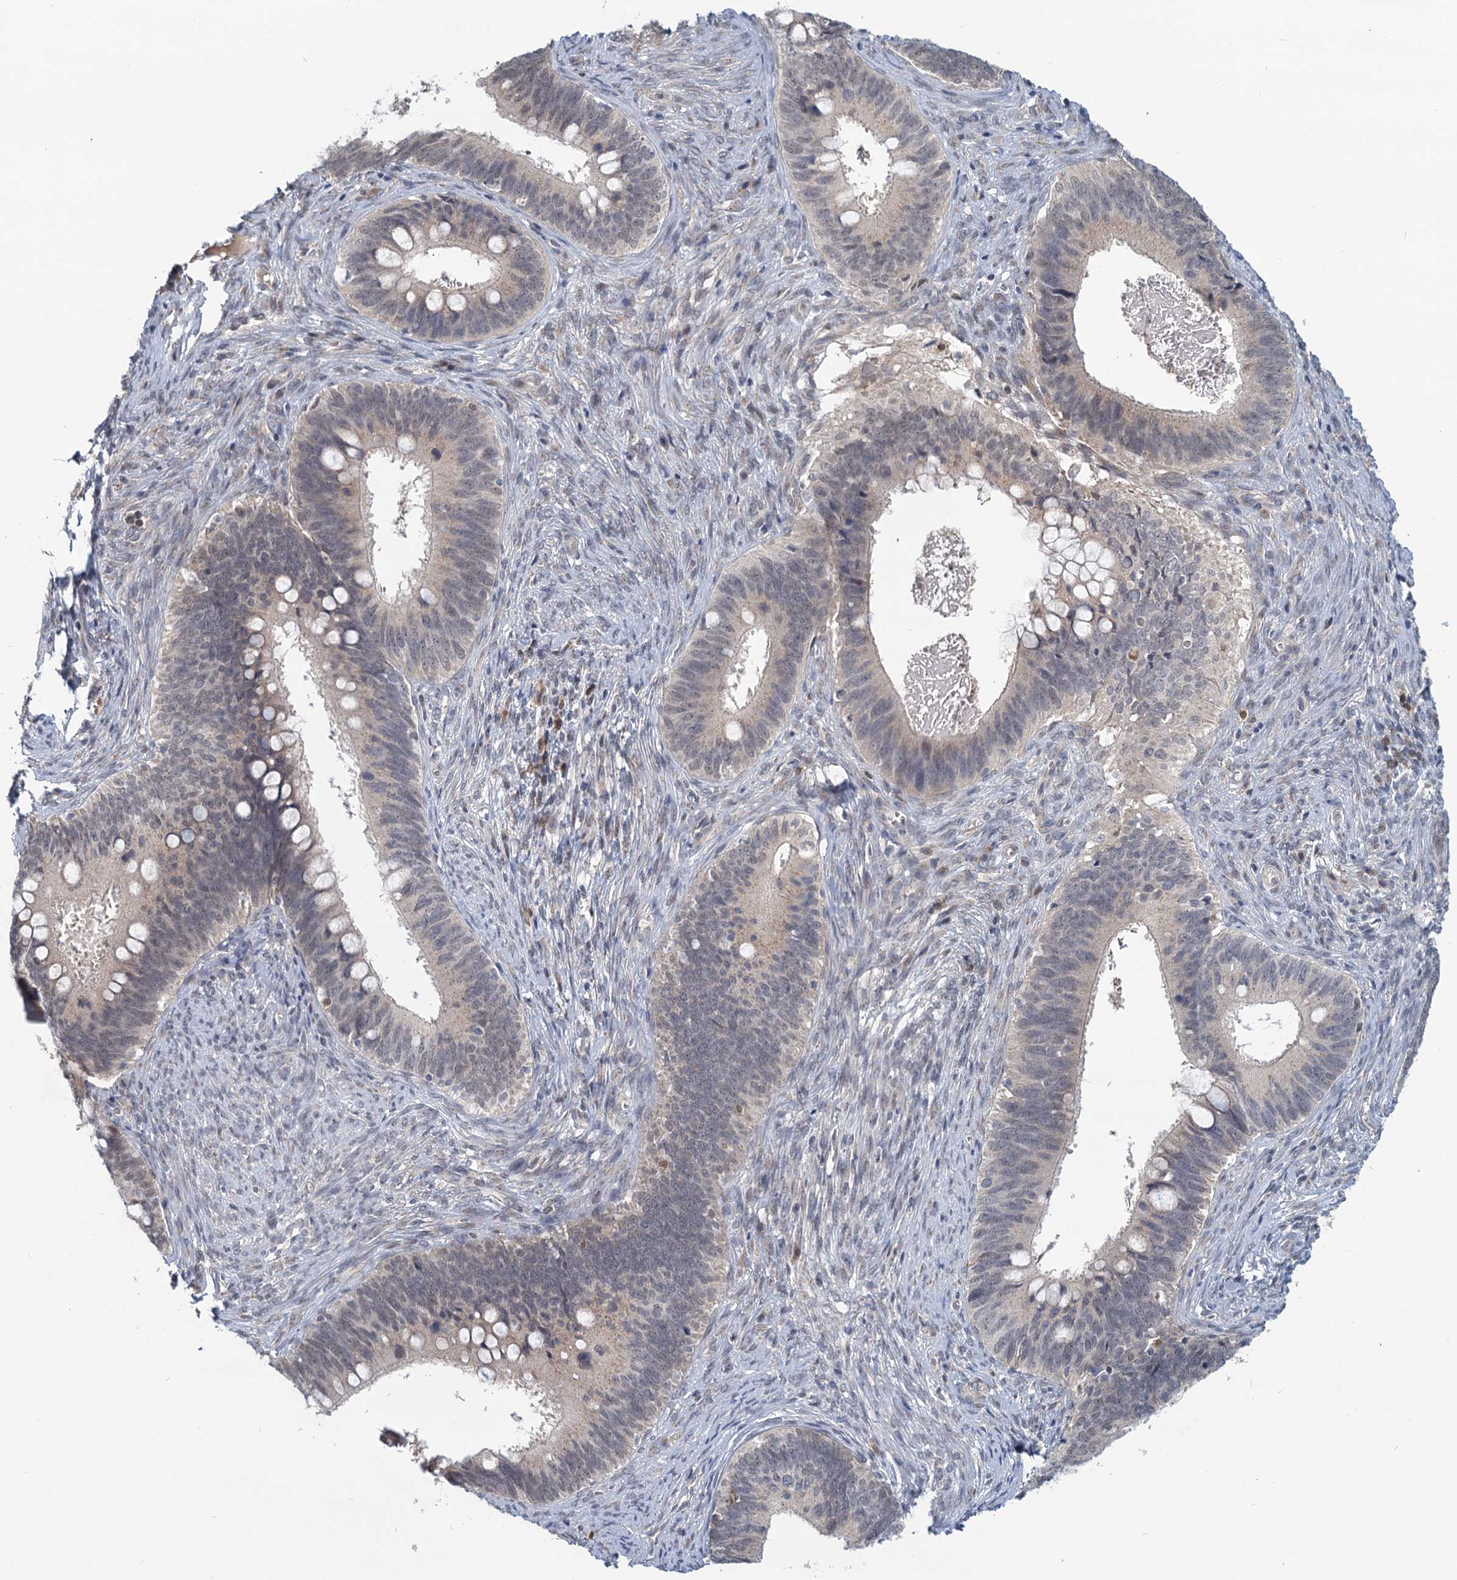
{"staining": {"intensity": "negative", "quantity": "none", "location": "none"}, "tissue": "cervical cancer", "cell_type": "Tumor cells", "image_type": "cancer", "snomed": [{"axis": "morphology", "description": "Adenocarcinoma, NOS"}, {"axis": "topography", "description": "Cervix"}], "caption": "DAB (3,3'-diaminobenzidine) immunohistochemical staining of human cervical cancer (adenocarcinoma) exhibits no significant expression in tumor cells.", "gene": "STAP1", "patient": {"sex": "female", "age": 42}}